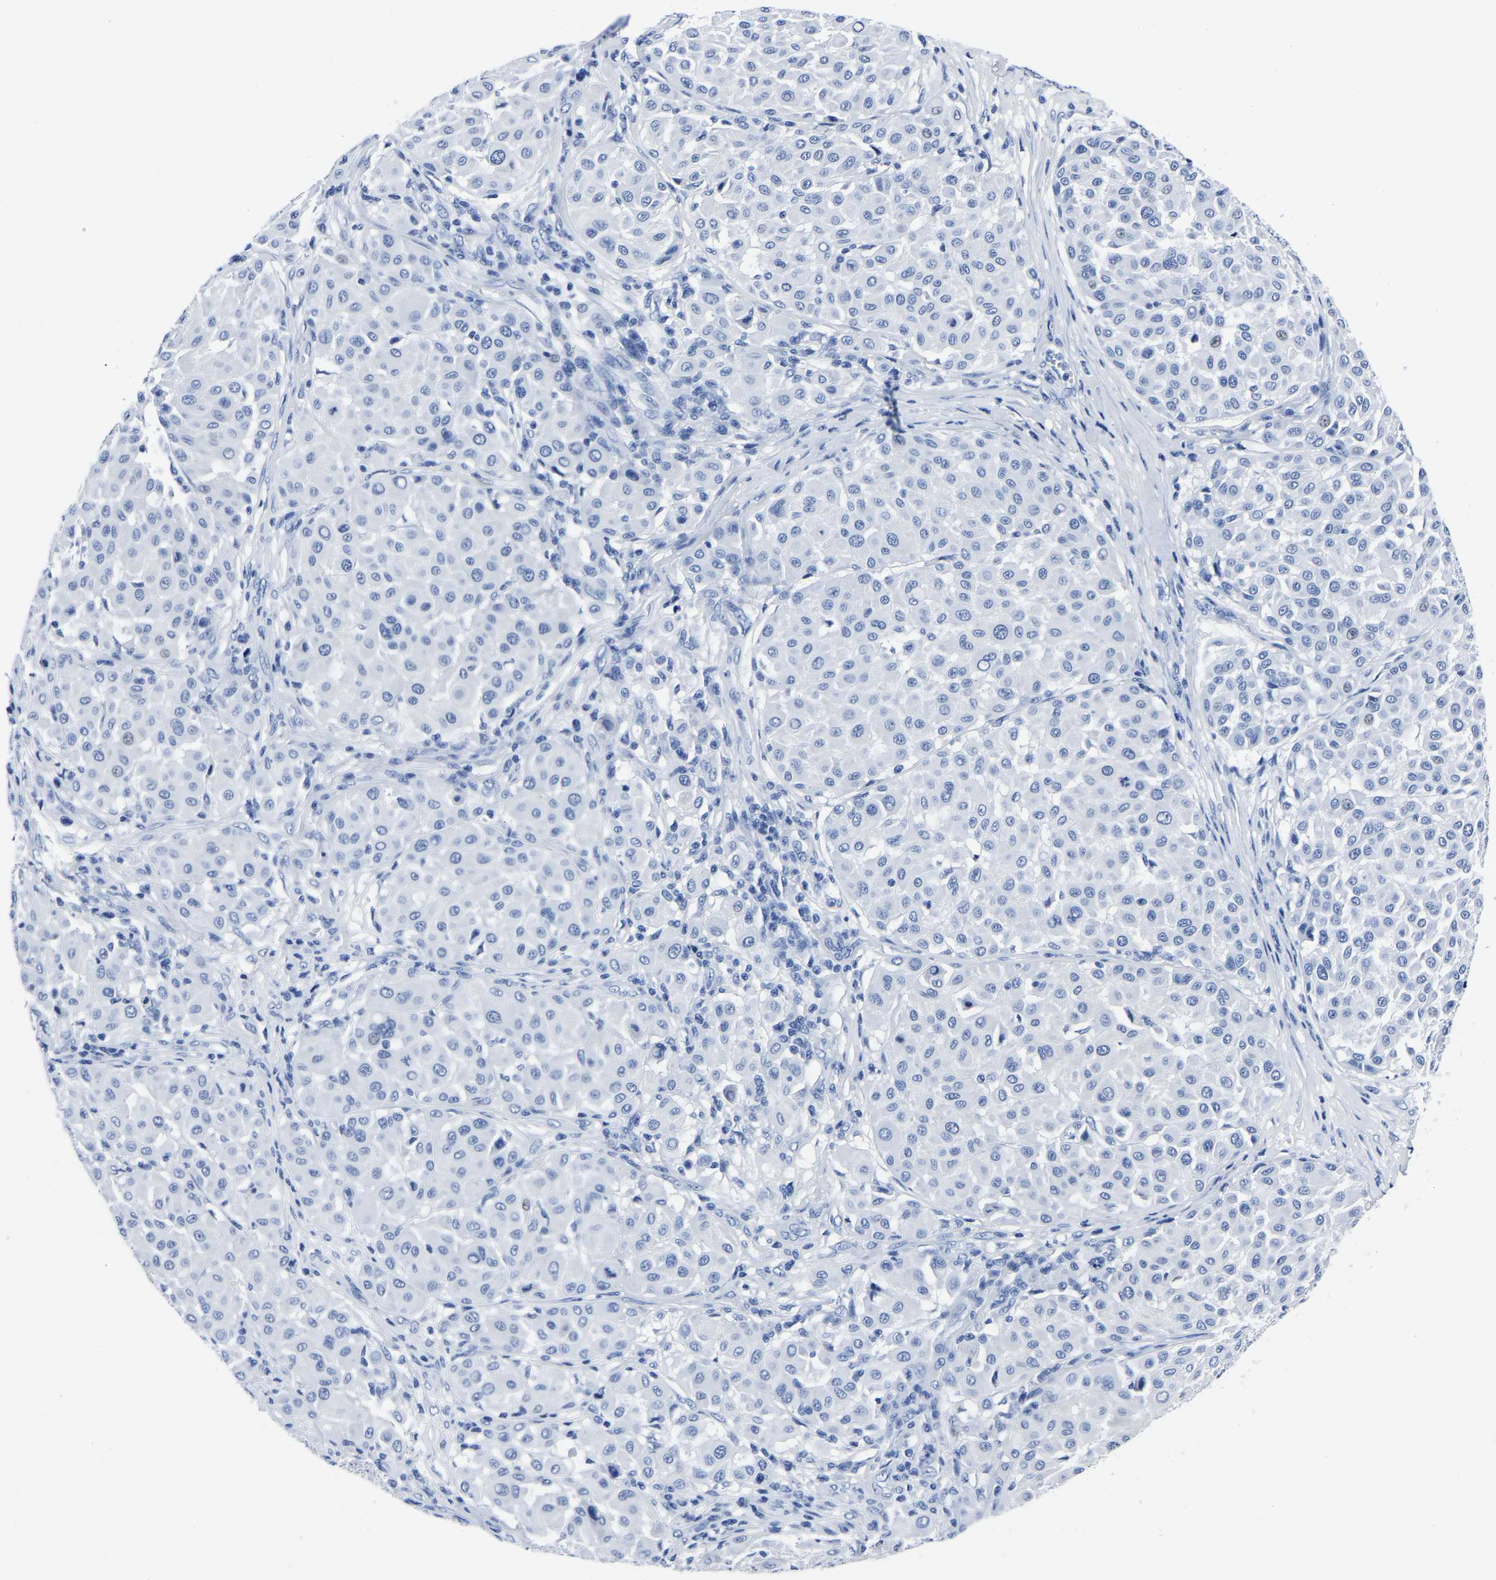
{"staining": {"intensity": "negative", "quantity": "none", "location": "none"}, "tissue": "melanoma", "cell_type": "Tumor cells", "image_type": "cancer", "snomed": [{"axis": "morphology", "description": "Malignant melanoma, Metastatic site"}, {"axis": "topography", "description": "Soft tissue"}], "caption": "DAB (3,3'-diaminobenzidine) immunohistochemical staining of human melanoma demonstrates no significant staining in tumor cells.", "gene": "IMPG2", "patient": {"sex": "male", "age": 41}}